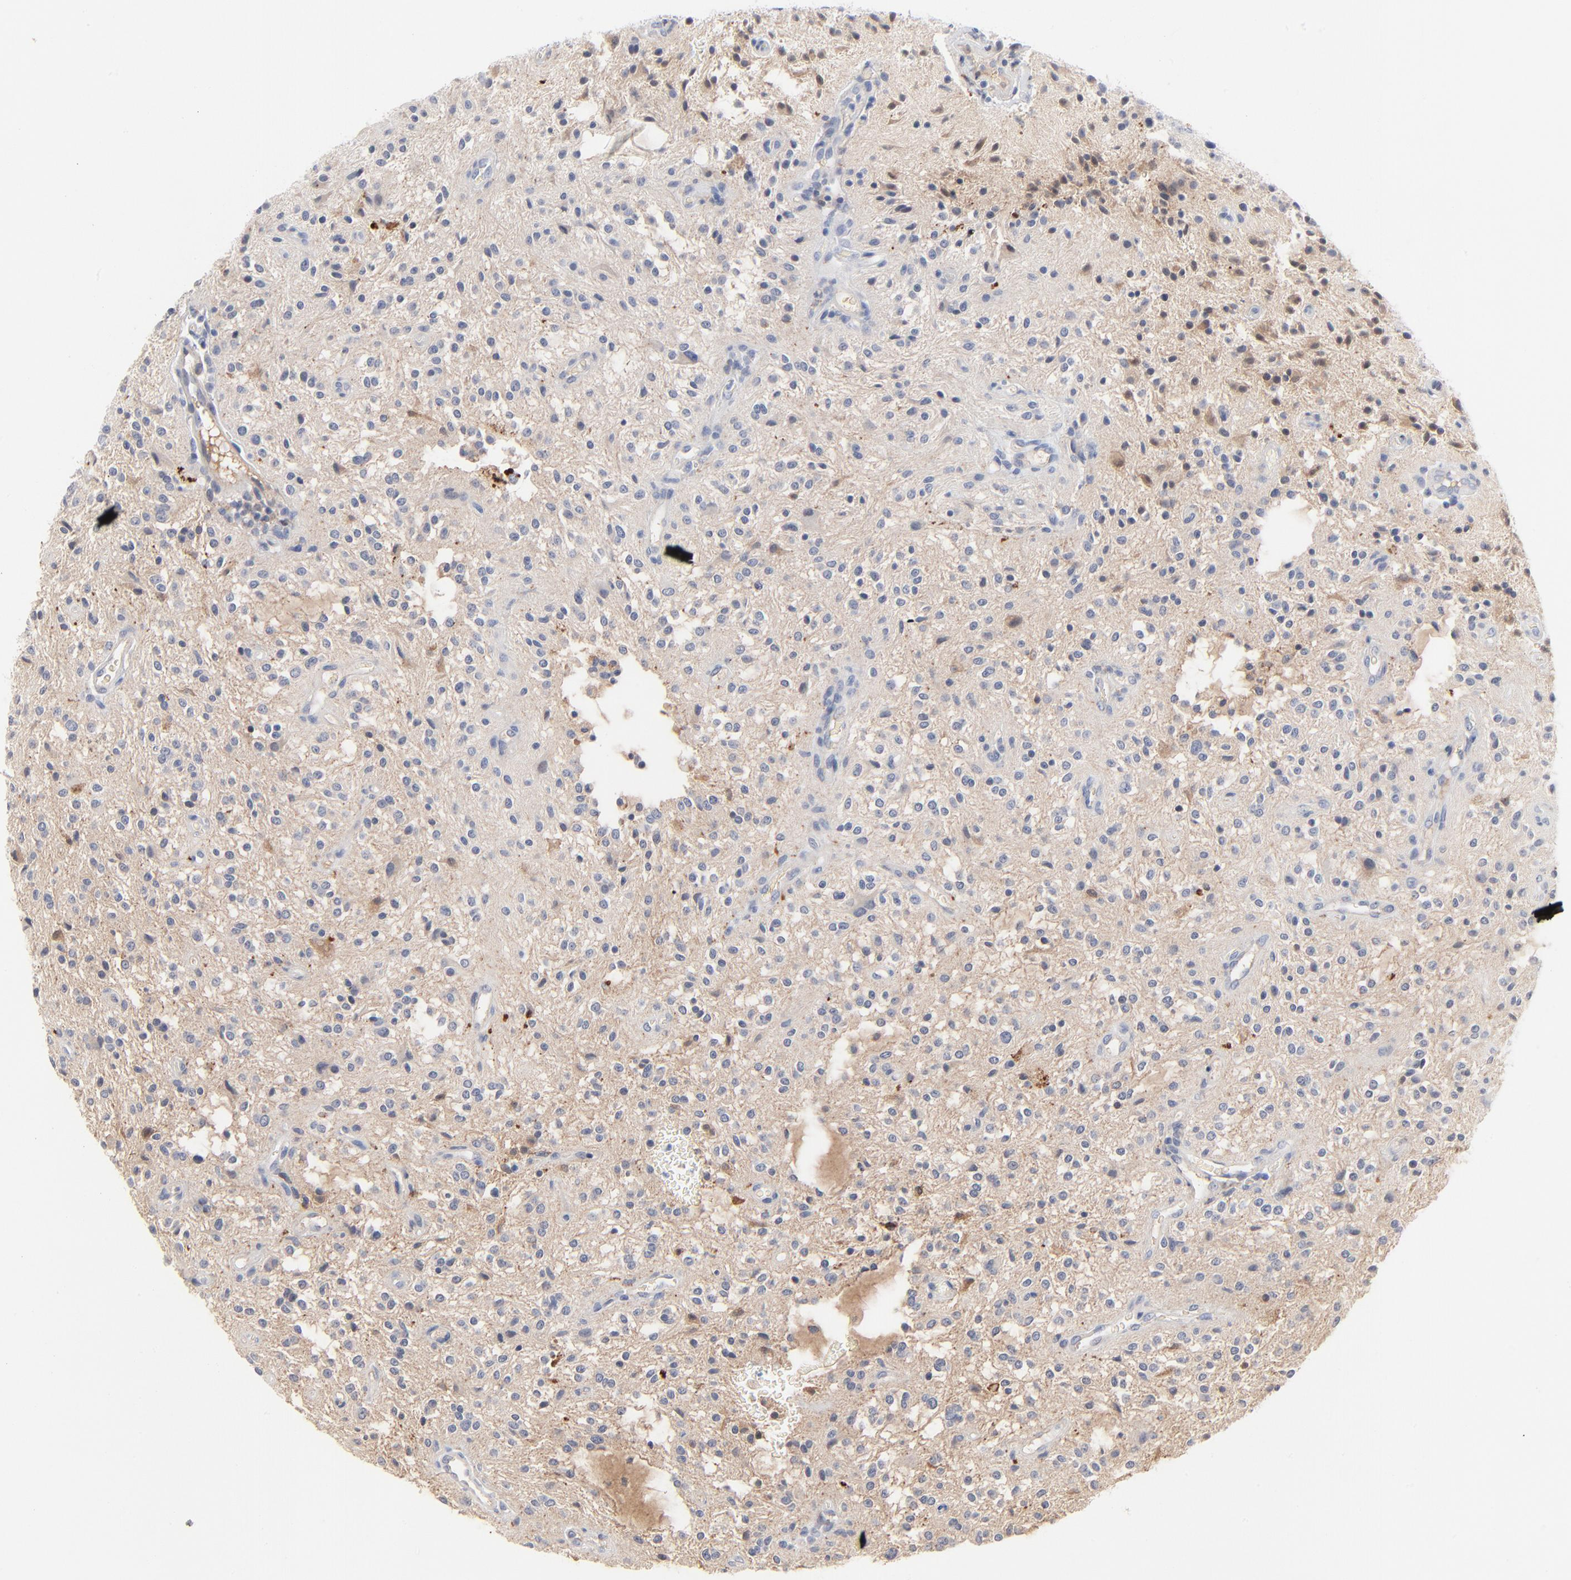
{"staining": {"intensity": "negative", "quantity": "none", "location": "none"}, "tissue": "glioma", "cell_type": "Tumor cells", "image_type": "cancer", "snomed": [{"axis": "morphology", "description": "Glioma, malignant, NOS"}, {"axis": "topography", "description": "Cerebellum"}], "caption": "Immunohistochemical staining of malignant glioma displays no significant expression in tumor cells. (Brightfield microscopy of DAB (3,3'-diaminobenzidine) immunohistochemistry (IHC) at high magnification).", "gene": "SERPINA4", "patient": {"sex": "female", "age": 10}}